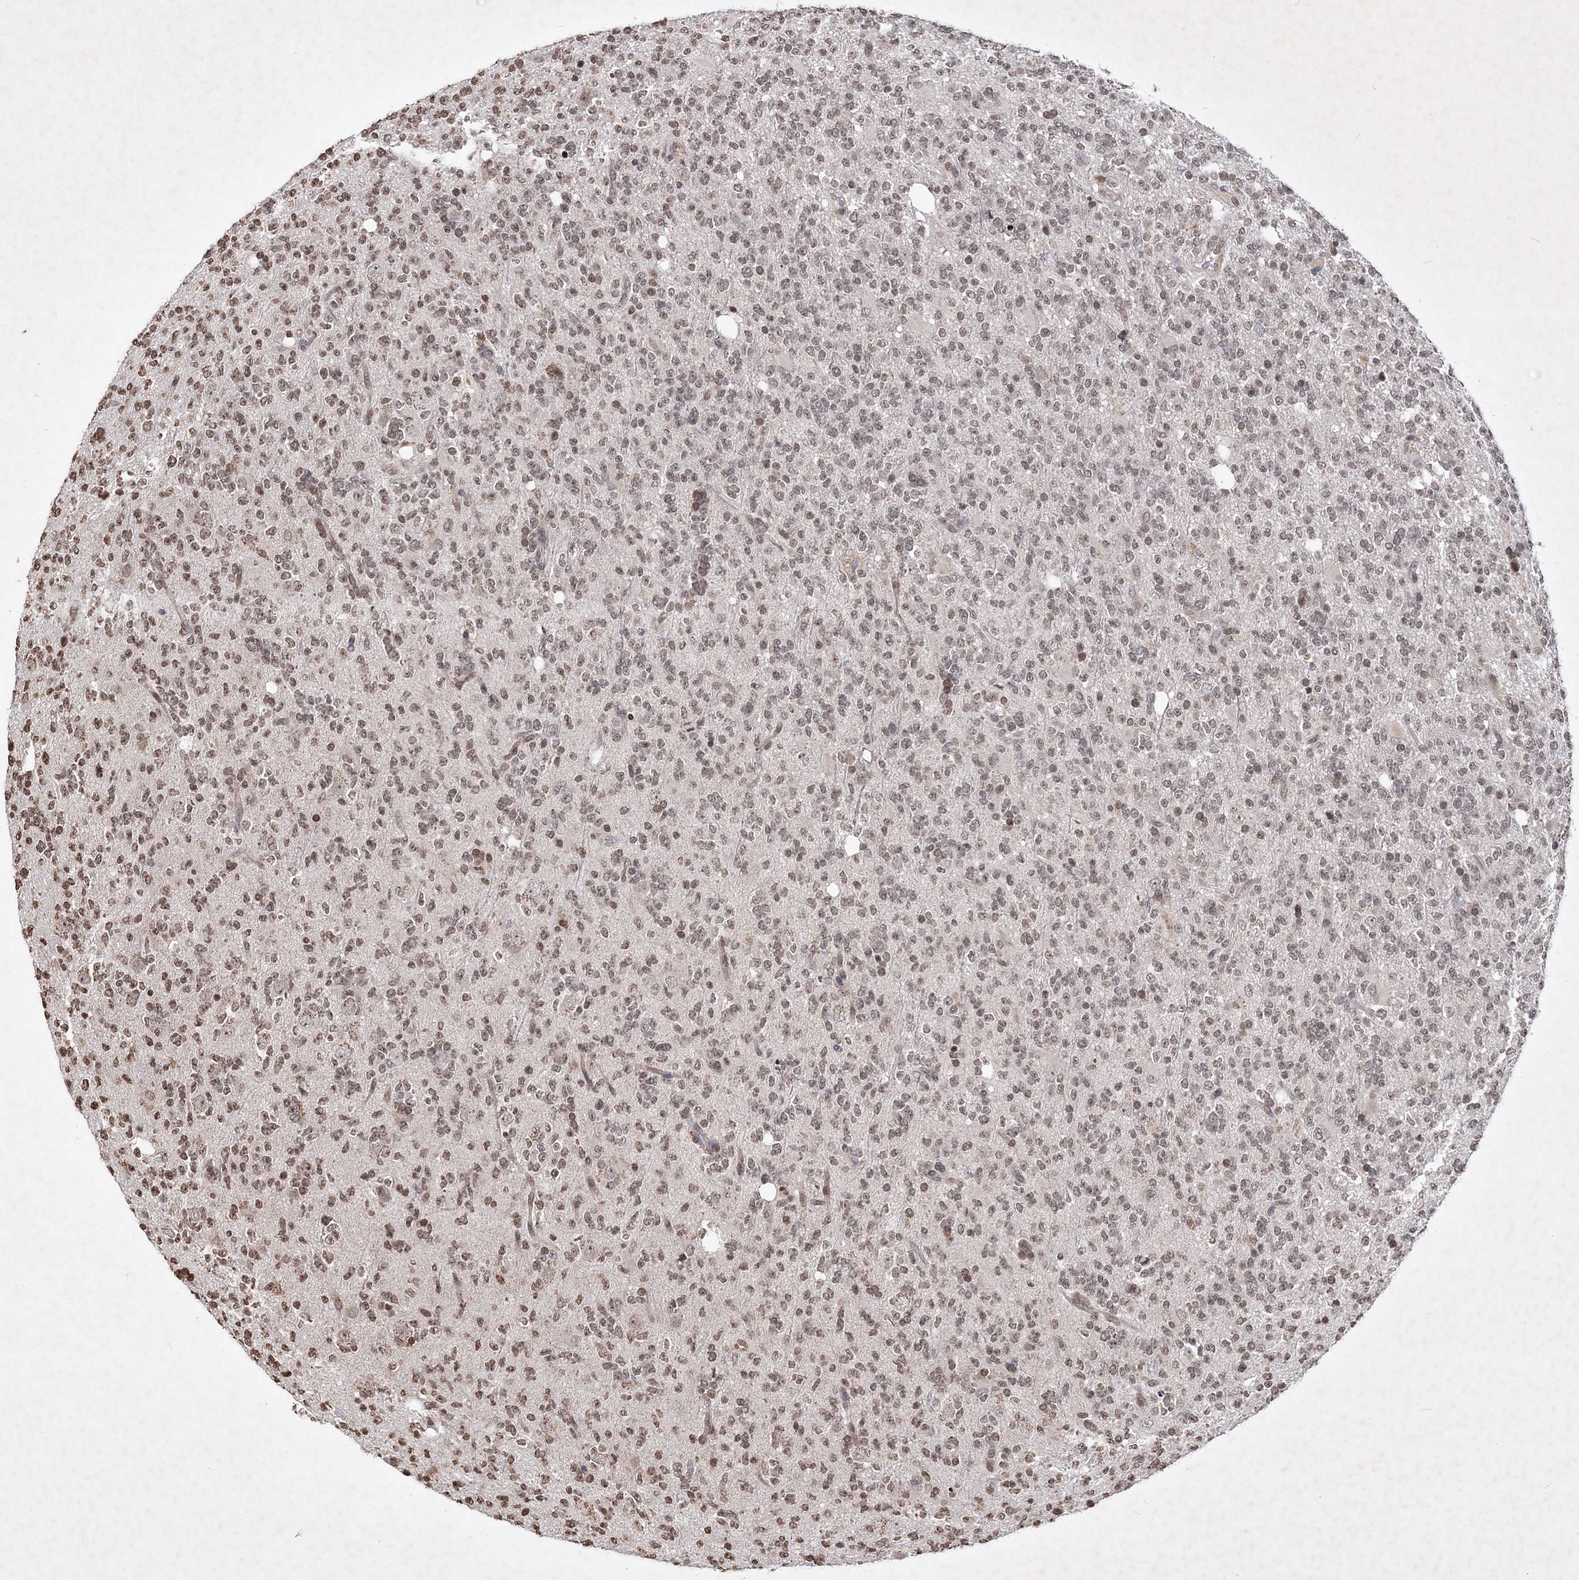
{"staining": {"intensity": "moderate", "quantity": ">75%", "location": "nuclear"}, "tissue": "glioma", "cell_type": "Tumor cells", "image_type": "cancer", "snomed": [{"axis": "morphology", "description": "Glioma, malignant, High grade"}, {"axis": "topography", "description": "Brain"}], "caption": "DAB (3,3'-diaminobenzidine) immunohistochemical staining of glioma shows moderate nuclear protein expression in about >75% of tumor cells.", "gene": "SOWAHB", "patient": {"sex": "female", "age": 62}}